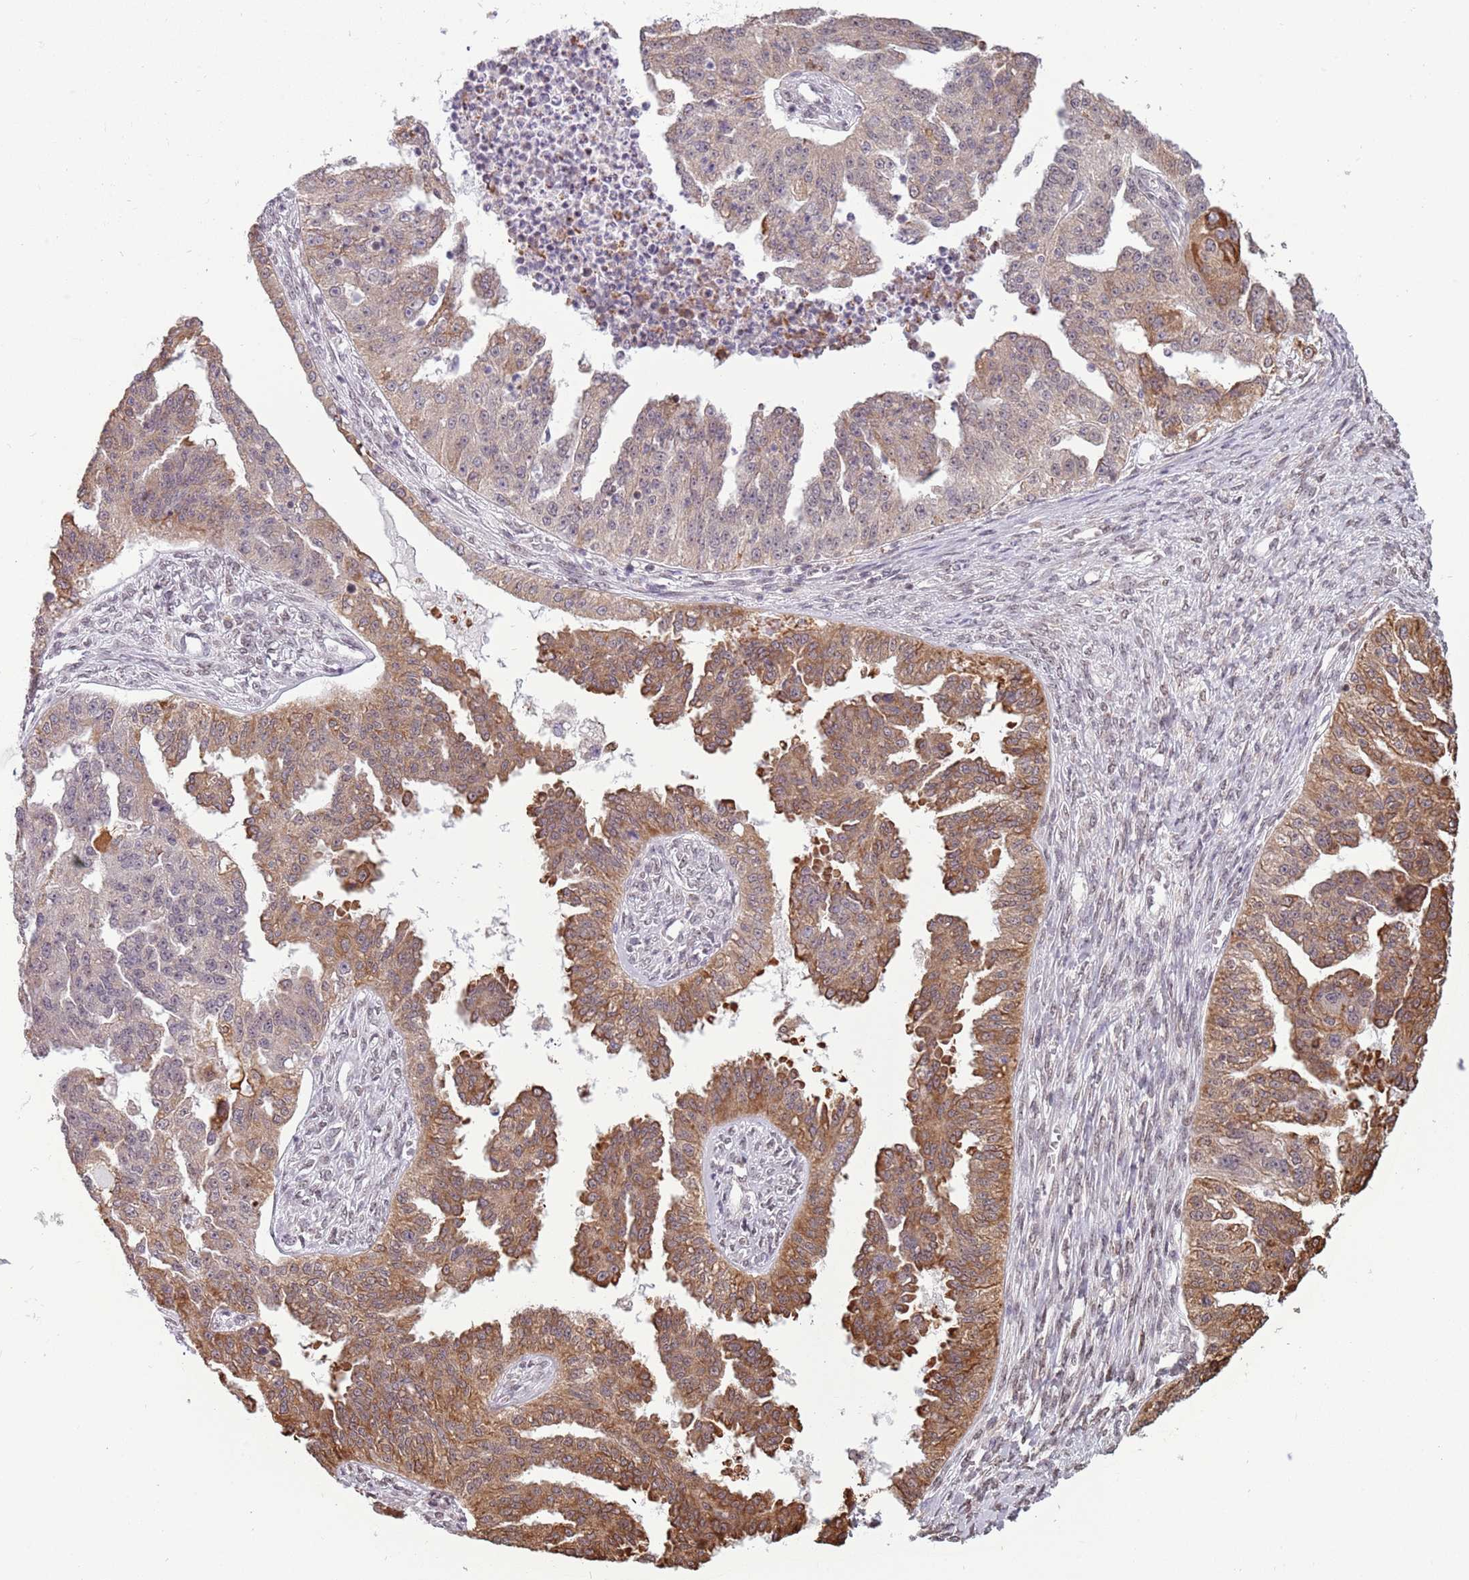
{"staining": {"intensity": "moderate", "quantity": "25%-75%", "location": "cytoplasmic/membranous"}, "tissue": "ovarian cancer", "cell_type": "Tumor cells", "image_type": "cancer", "snomed": [{"axis": "morphology", "description": "Cystadenocarcinoma, serous, NOS"}, {"axis": "topography", "description": "Ovary"}], "caption": "Immunohistochemistry micrograph of neoplastic tissue: human ovarian cancer stained using immunohistochemistry reveals medium levels of moderate protein expression localized specifically in the cytoplasmic/membranous of tumor cells, appearing as a cytoplasmic/membranous brown color.", "gene": "BARD1", "patient": {"sex": "female", "age": 58}}